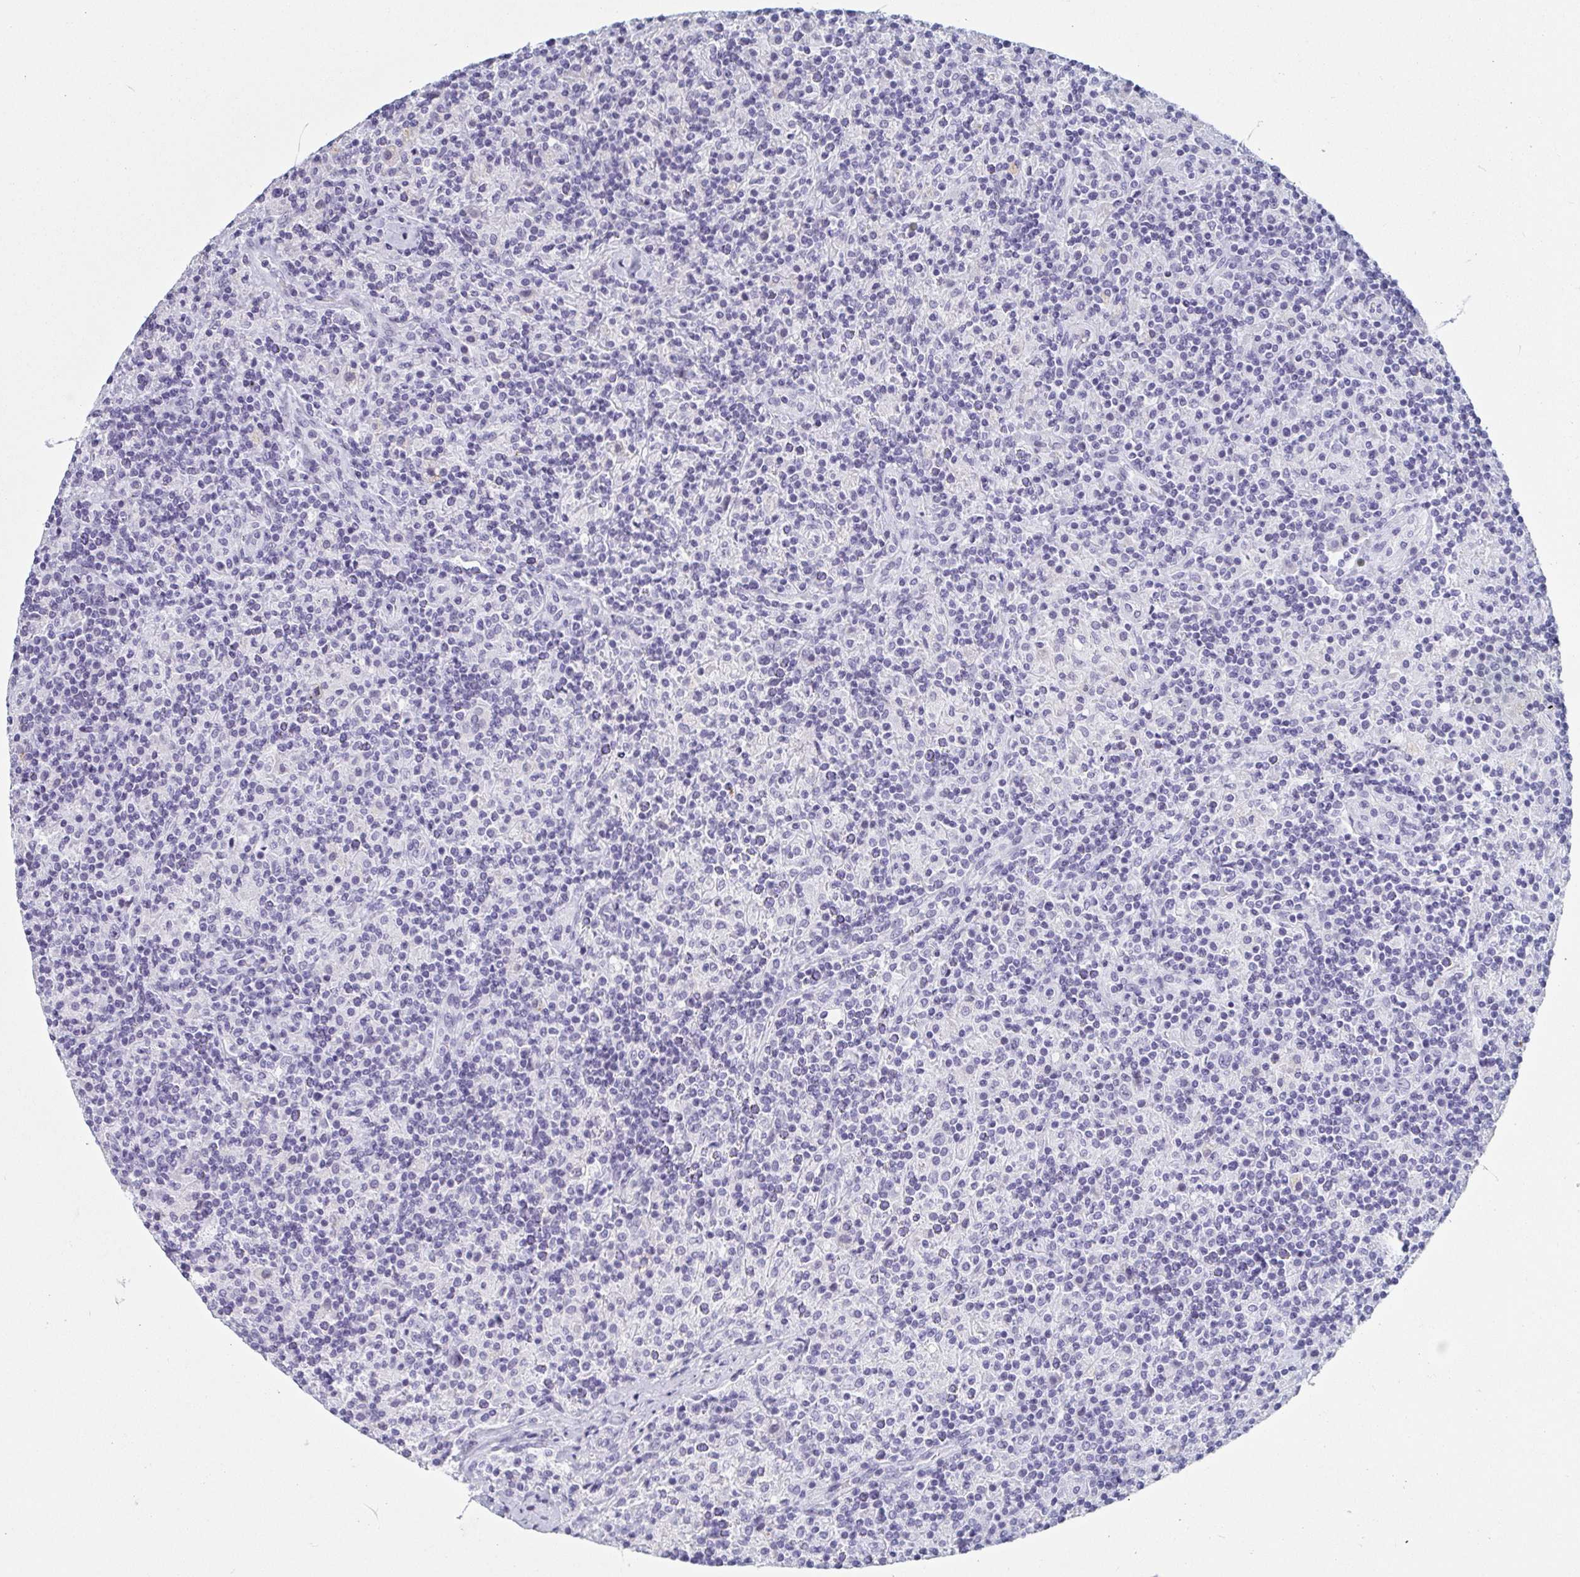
{"staining": {"intensity": "negative", "quantity": "none", "location": "none"}, "tissue": "lymphoma", "cell_type": "Tumor cells", "image_type": "cancer", "snomed": [{"axis": "morphology", "description": "Hodgkin's disease, NOS"}, {"axis": "topography", "description": "Lymph node"}], "caption": "DAB (3,3'-diaminobenzidine) immunohistochemical staining of human lymphoma shows no significant expression in tumor cells.", "gene": "REG4", "patient": {"sex": "male", "age": 70}}